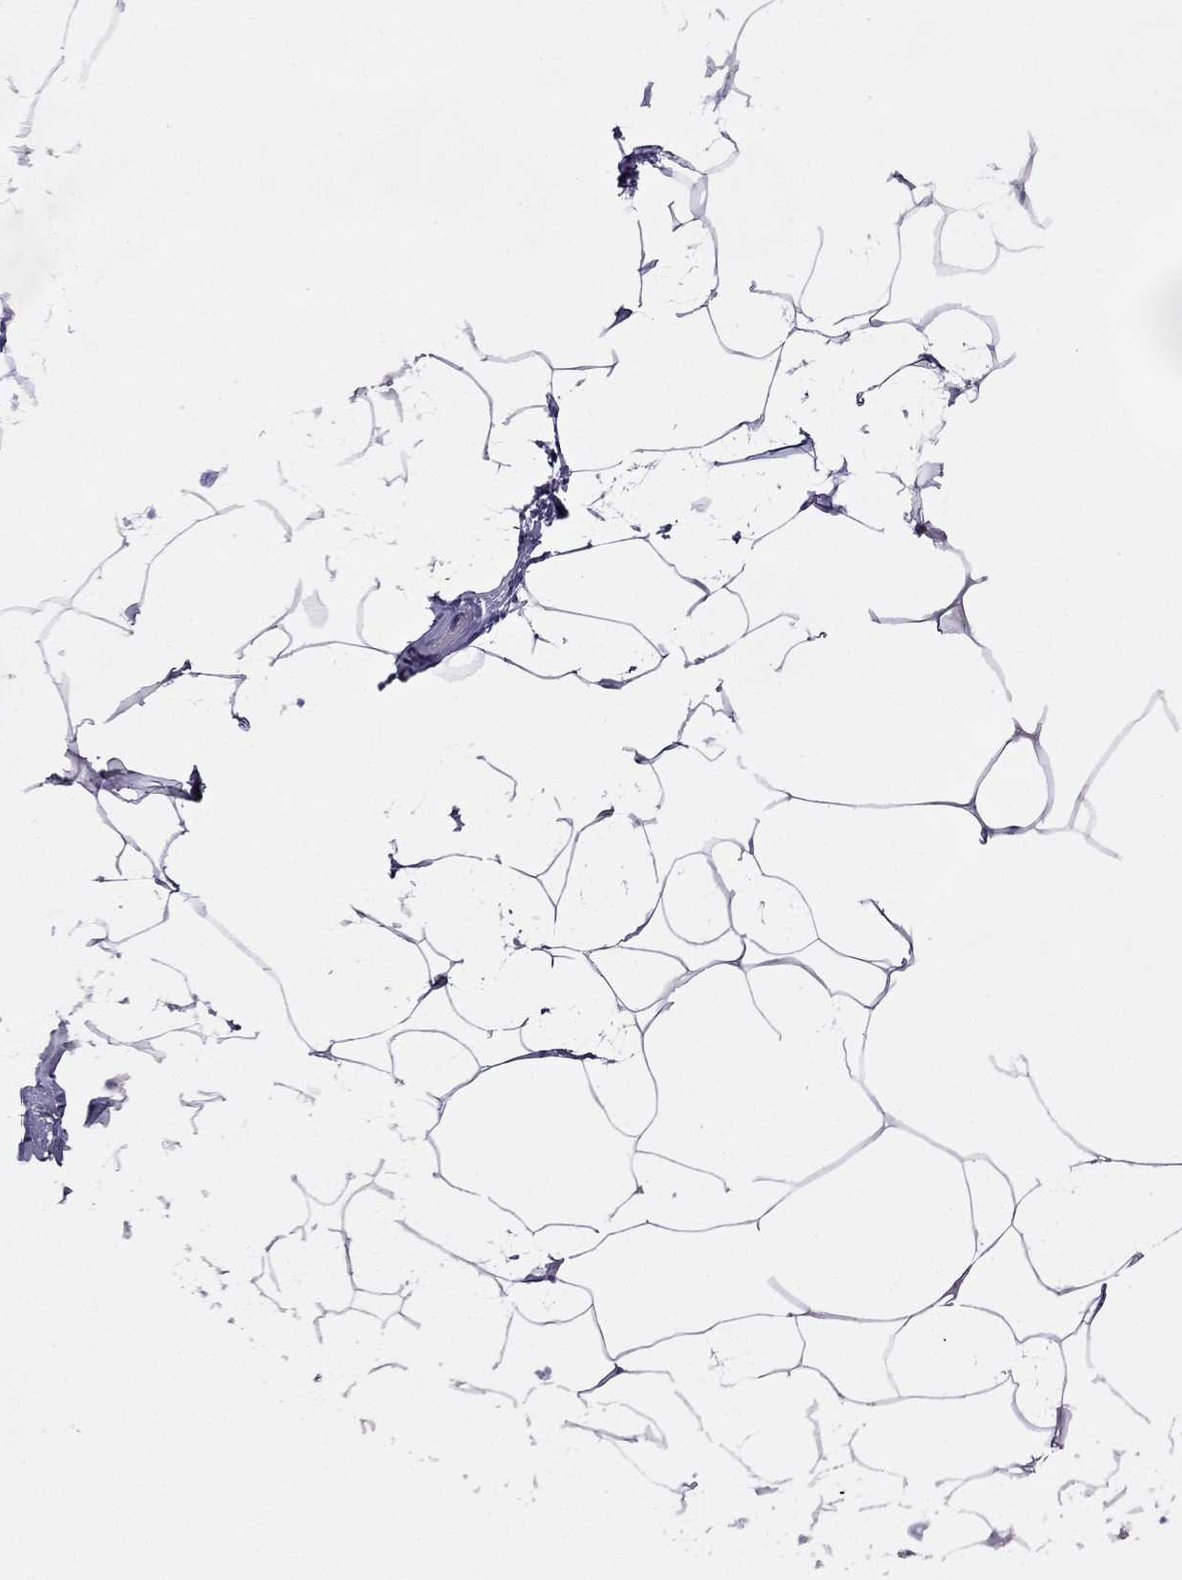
{"staining": {"intensity": "negative", "quantity": "none", "location": "none"}, "tissue": "breast", "cell_type": "Adipocytes", "image_type": "normal", "snomed": [{"axis": "morphology", "description": "Normal tissue, NOS"}, {"axis": "topography", "description": "Breast"}], "caption": "Immunohistochemistry (IHC) image of normal breast: human breast stained with DAB exhibits no significant protein positivity in adipocytes. (DAB (3,3'-diaminobenzidine) immunohistochemistry (IHC) with hematoxylin counter stain).", "gene": "MYLK3", "patient": {"sex": "female", "age": 32}}